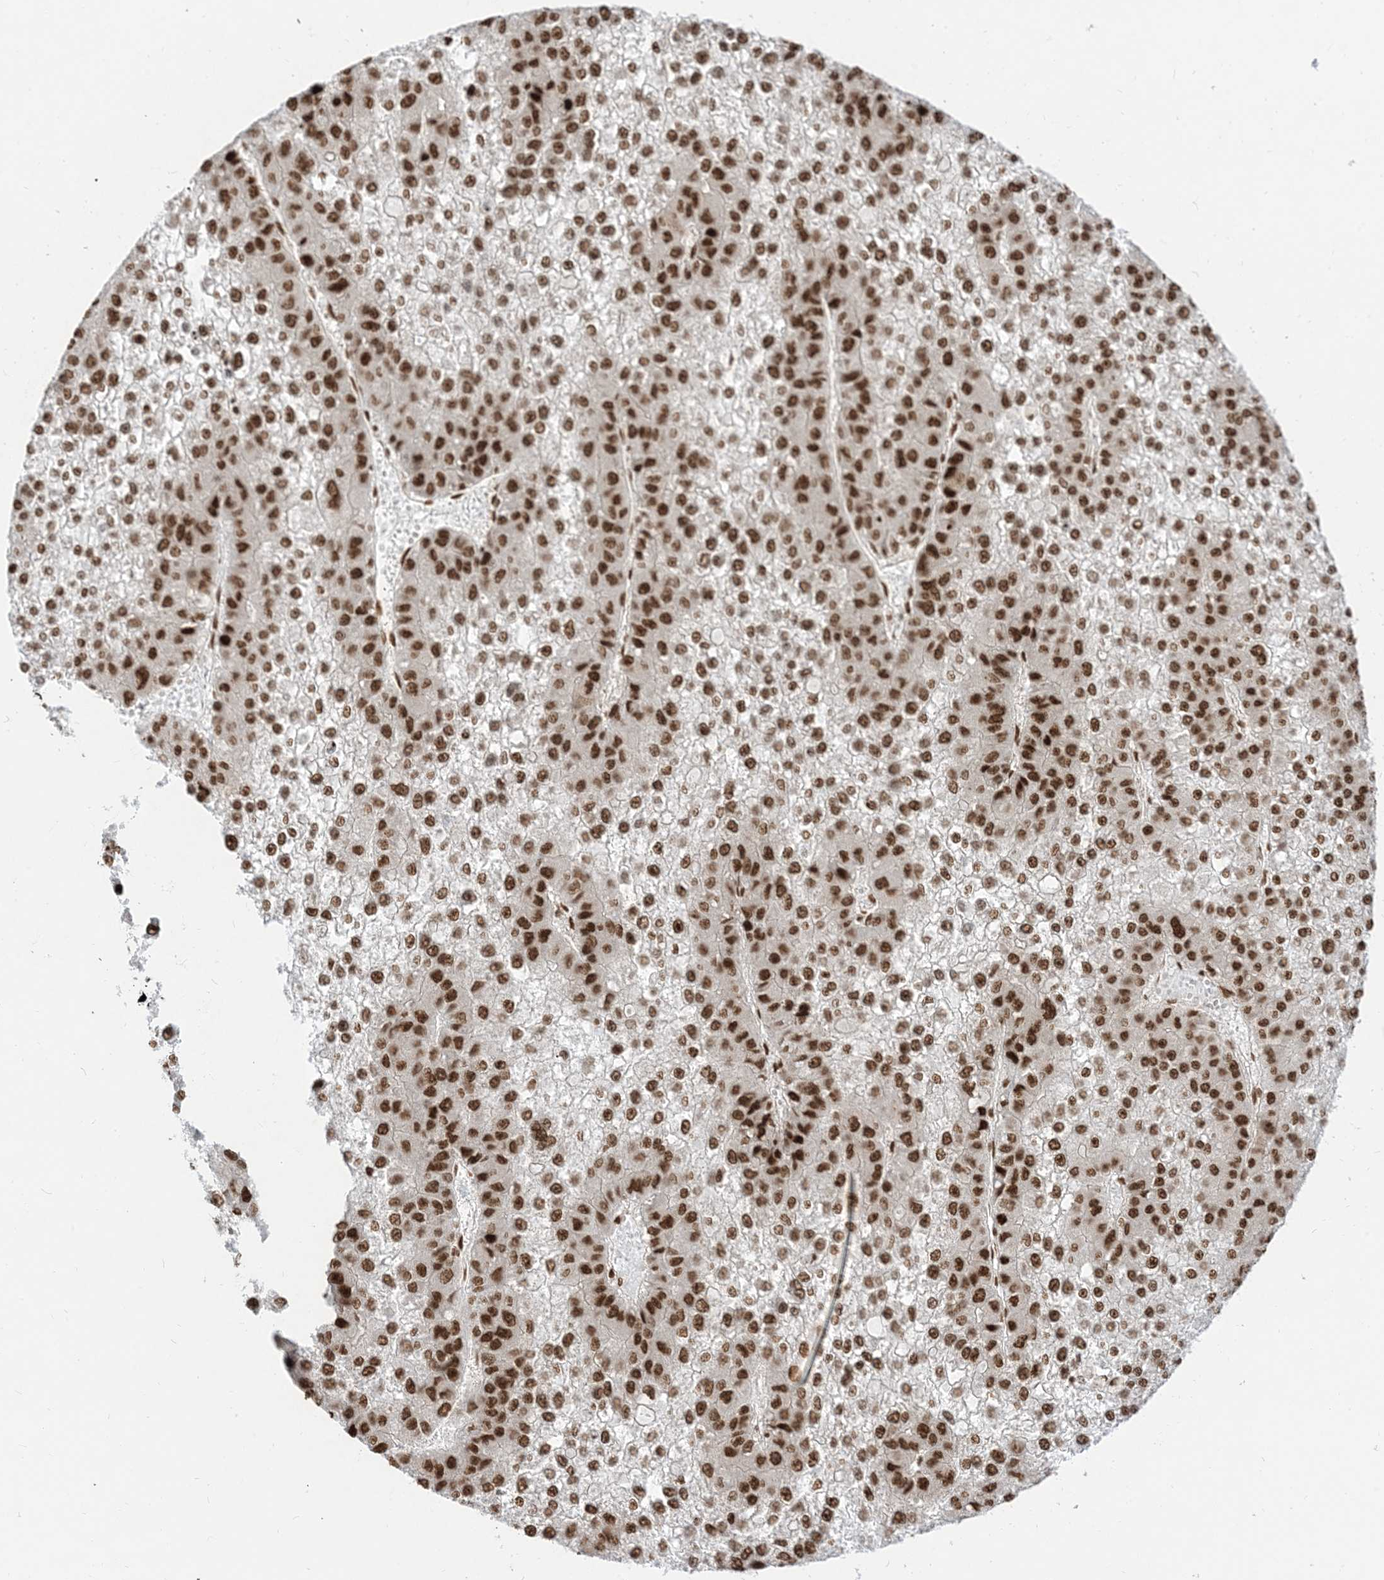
{"staining": {"intensity": "strong", "quantity": ">75%", "location": "nuclear"}, "tissue": "liver cancer", "cell_type": "Tumor cells", "image_type": "cancer", "snomed": [{"axis": "morphology", "description": "Carcinoma, Hepatocellular, NOS"}, {"axis": "topography", "description": "Liver"}], "caption": "This image demonstrates immunohistochemistry (IHC) staining of liver hepatocellular carcinoma, with high strong nuclear expression in approximately >75% of tumor cells.", "gene": "ARGLU1", "patient": {"sex": "female", "age": 73}}